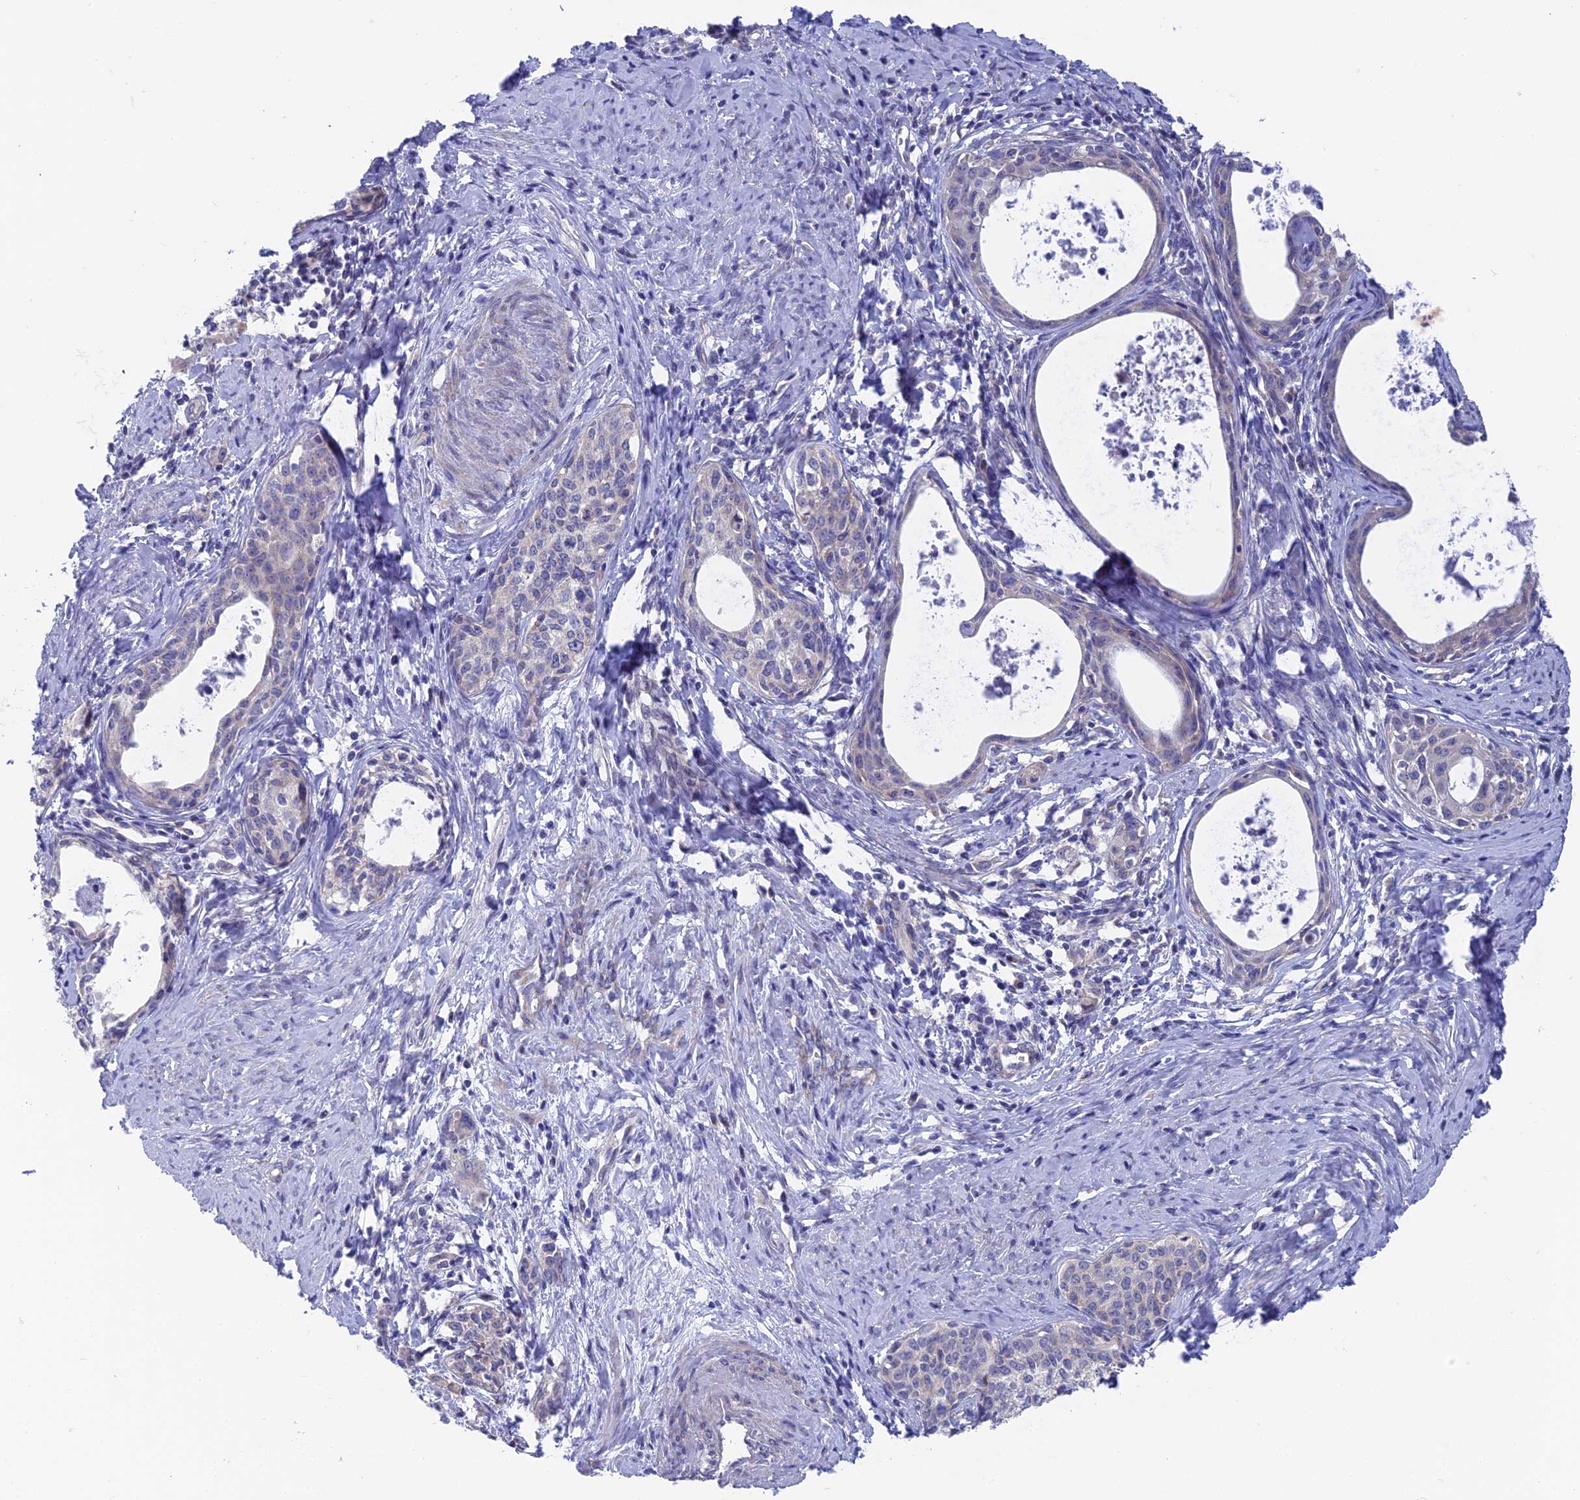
{"staining": {"intensity": "weak", "quantity": "<25%", "location": "cytoplasmic/membranous"}, "tissue": "cervical cancer", "cell_type": "Tumor cells", "image_type": "cancer", "snomed": [{"axis": "morphology", "description": "Squamous cell carcinoma, NOS"}, {"axis": "topography", "description": "Cervix"}], "caption": "A high-resolution photomicrograph shows IHC staining of cervical cancer (squamous cell carcinoma), which exhibits no significant staining in tumor cells.", "gene": "AK4", "patient": {"sex": "female", "age": 52}}